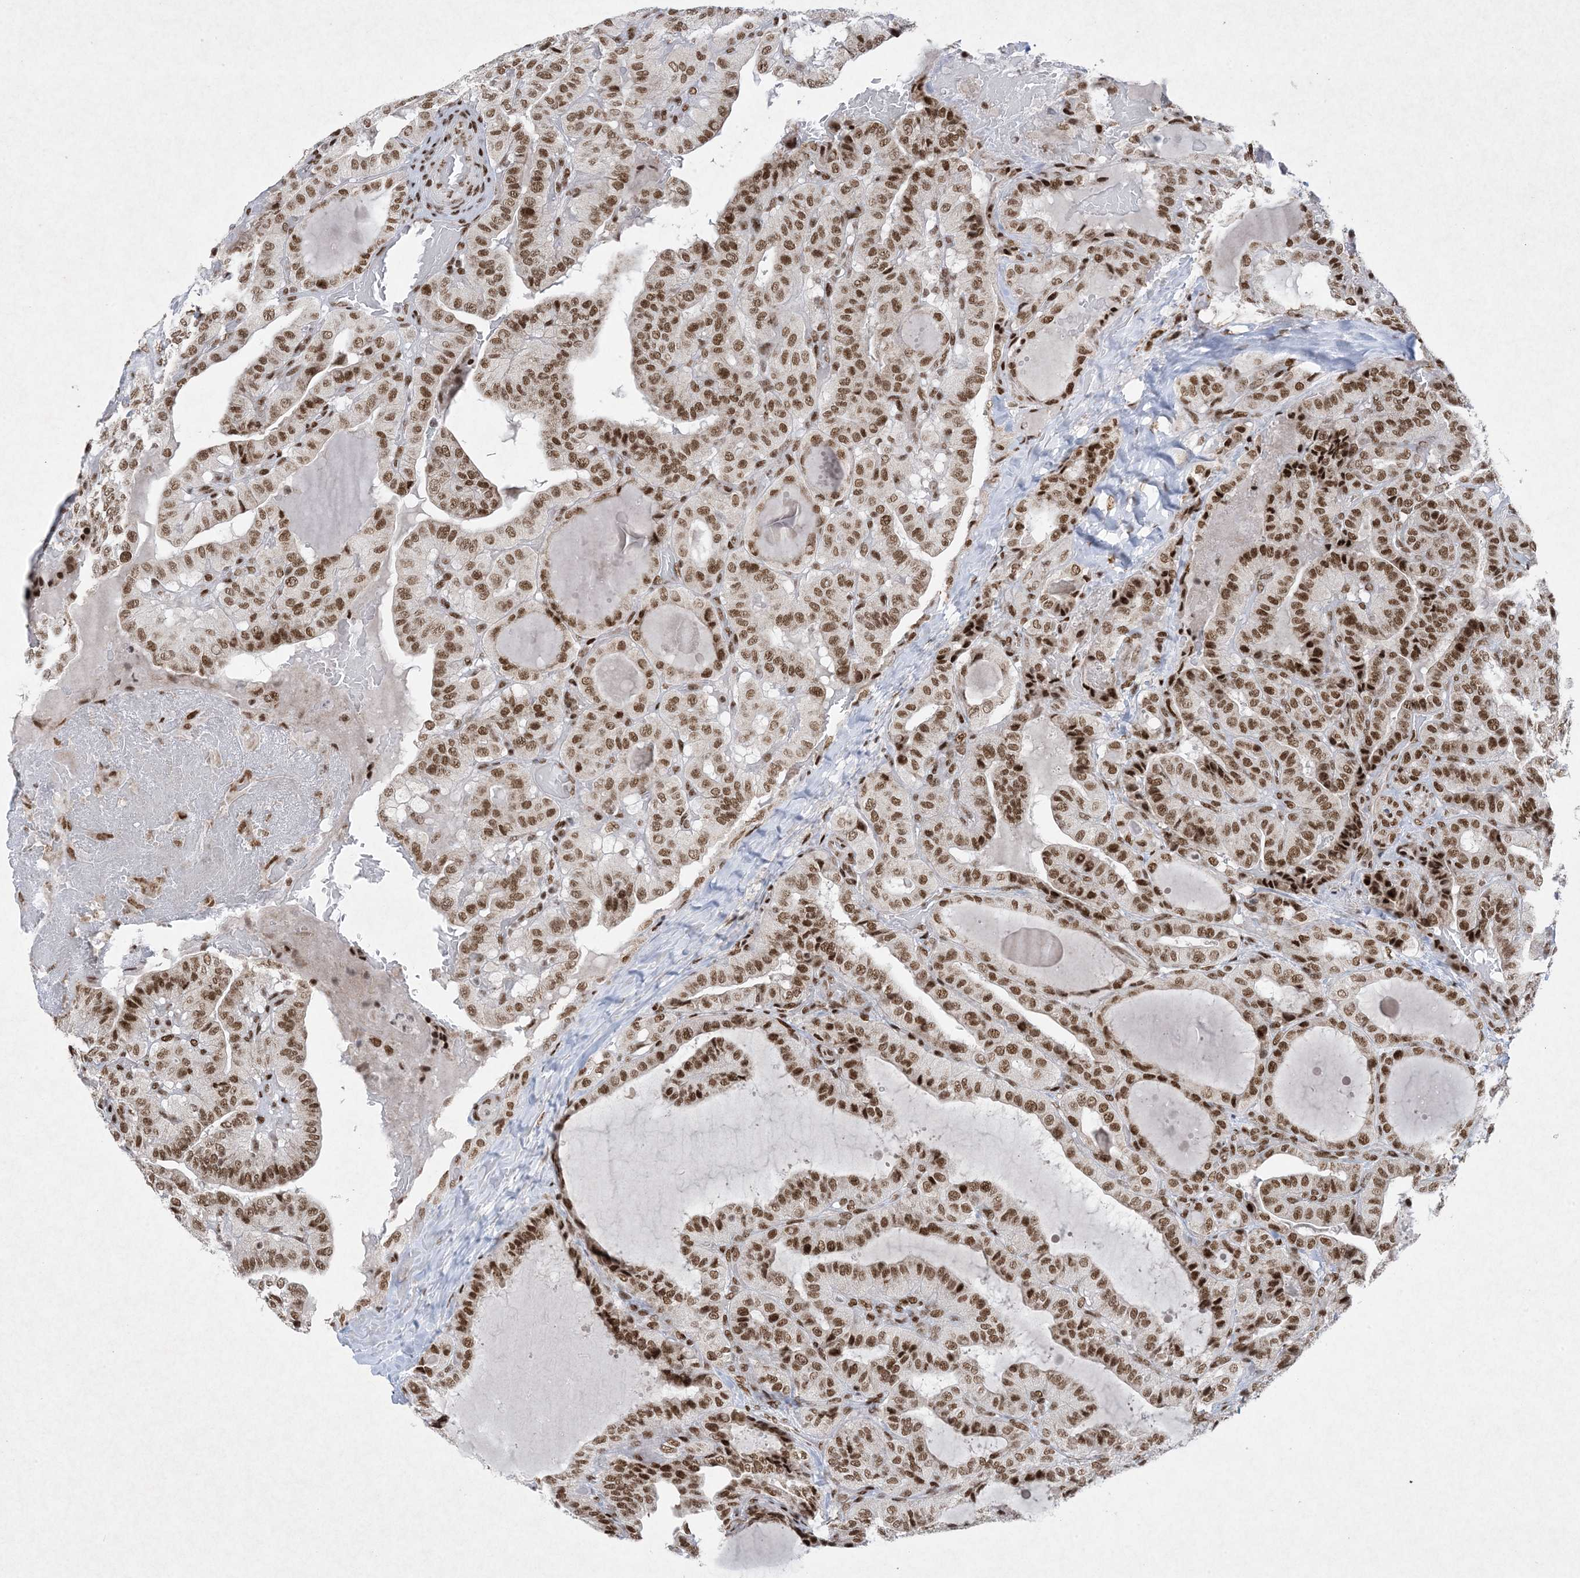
{"staining": {"intensity": "moderate", "quantity": ">75%", "location": "nuclear"}, "tissue": "thyroid cancer", "cell_type": "Tumor cells", "image_type": "cancer", "snomed": [{"axis": "morphology", "description": "Papillary adenocarcinoma, NOS"}, {"axis": "topography", "description": "Thyroid gland"}], "caption": "Immunohistochemical staining of thyroid cancer (papillary adenocarcinoma) reveals medium levels of moderate nuclear expression in about >75% of tumor cells.", "gene": "PKNOX2", "patient": {"sex": "male", "age": 77}}